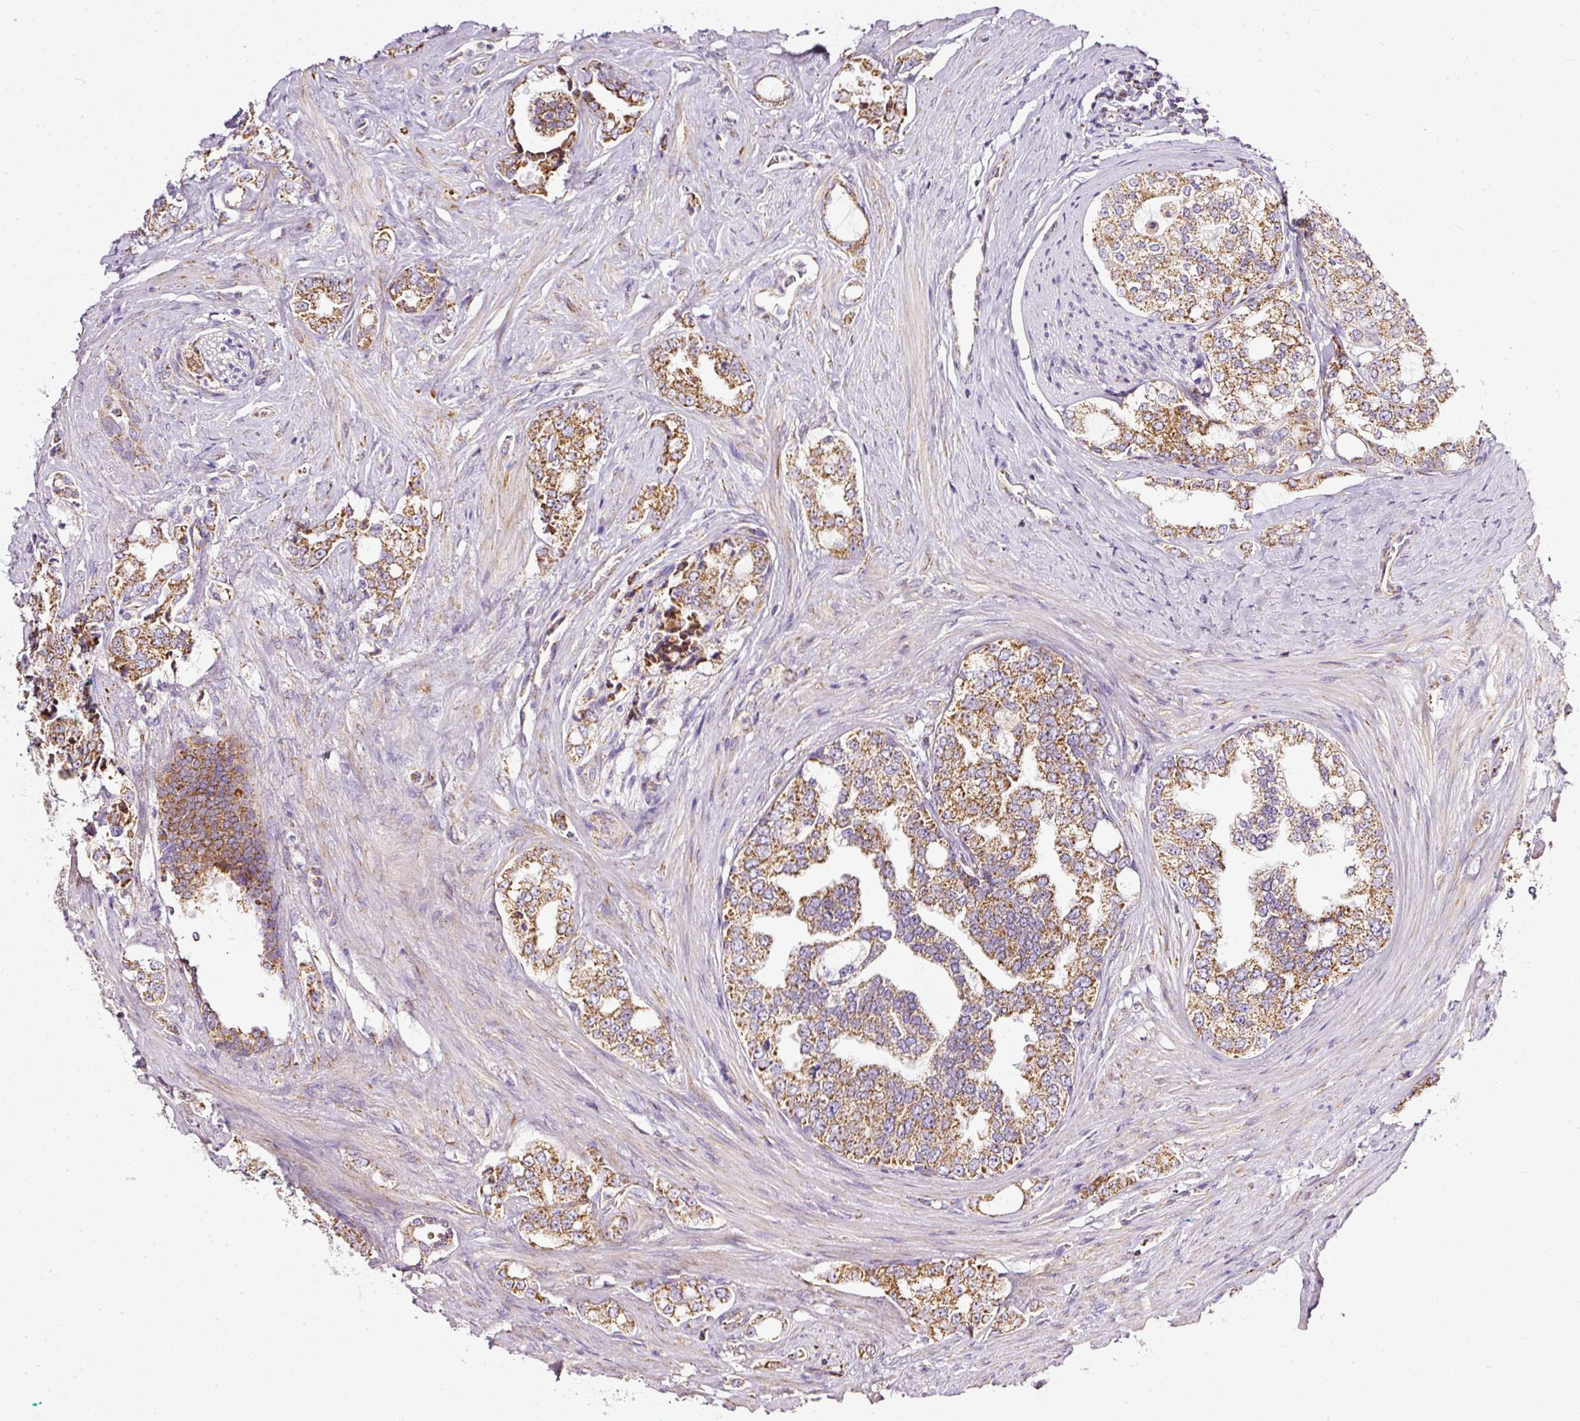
{"staining": {"intensity": "moderate", "quantity": ">75%", "location": "cytoplasmic/membranous"}, "tissue": "prostate cancer", "cell_type": "Tumor cells", "image_type": "cancer", "snomed": [{"axis": "morphology", "description": "Adenocarcinoma, High grade"}, {"axis": "topography", "description": "Prostate"}], "caption": "A medium amount of moderate cytoplasmic/membranous positivity is present in approximately >75% of tumor cells in prostate cancer tissue.", "gene": "SDHA", "patient": {"sex": "male", "age": 64}}